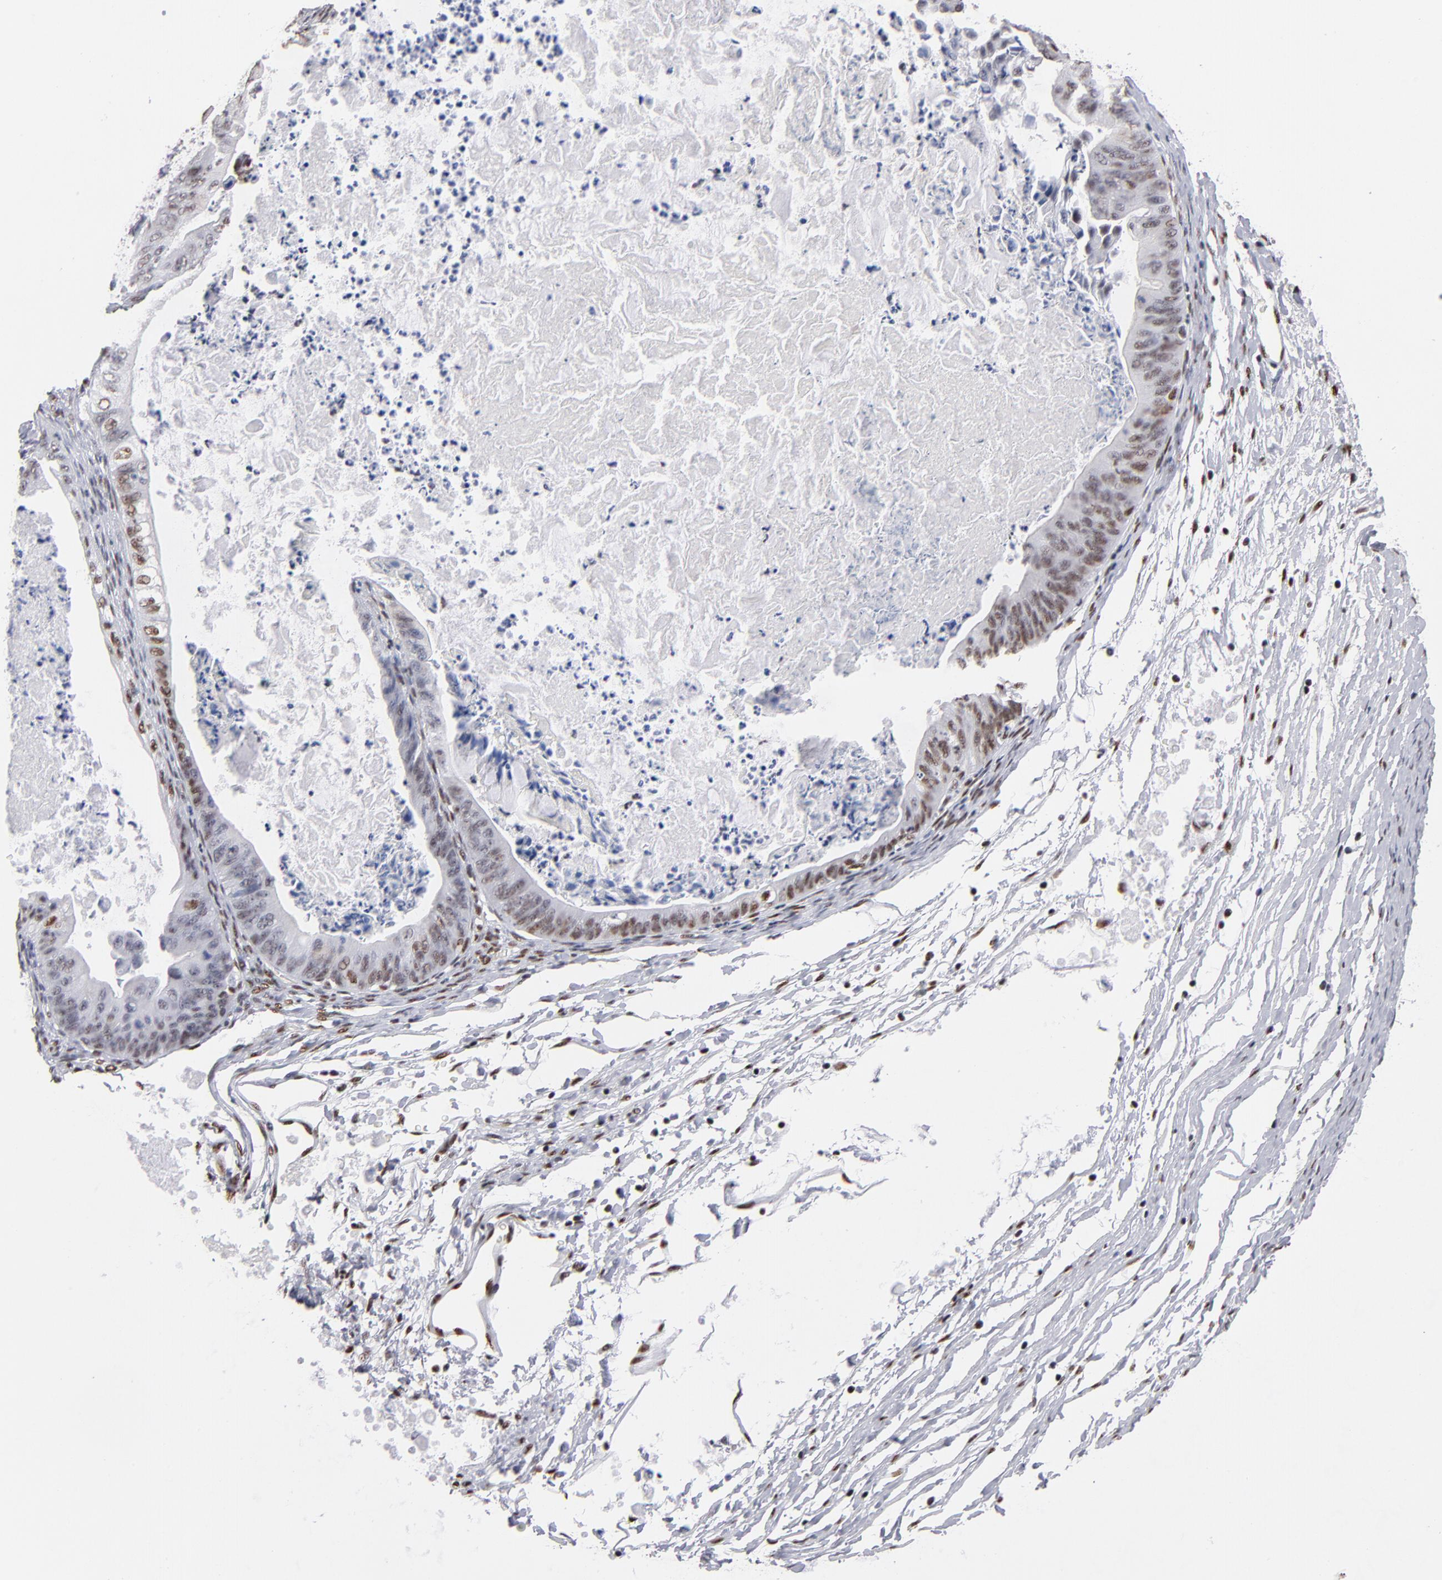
{"staining": {"intensity": "weak", "quantity": "25%-75%", "location": "cytoplasmic/membranous"}, "tissue": "ovarian cancer", "cell_type": "Tumor cells", "image_type": "cancer", "snomed": [{"axis": "morphology", "description": "Cystadenocarcinoma, mucinous, NOS"}, {"axis": "topography", "description": "Ovary"}], "caption": "The photomicrograph exhibits a brown stain indicating the presence of a protein in the cytoplasmic/membranous of tumor cells in mucinous cystadenocarcinoma (ovarian). The staining was performed using DAB to visualize the protein expression in brown, while the nuclei were stained in blue with hematoxylin (Magnification: 20x).", "gene": "MN1", "patient": {"sex": "female", "age": 37}}